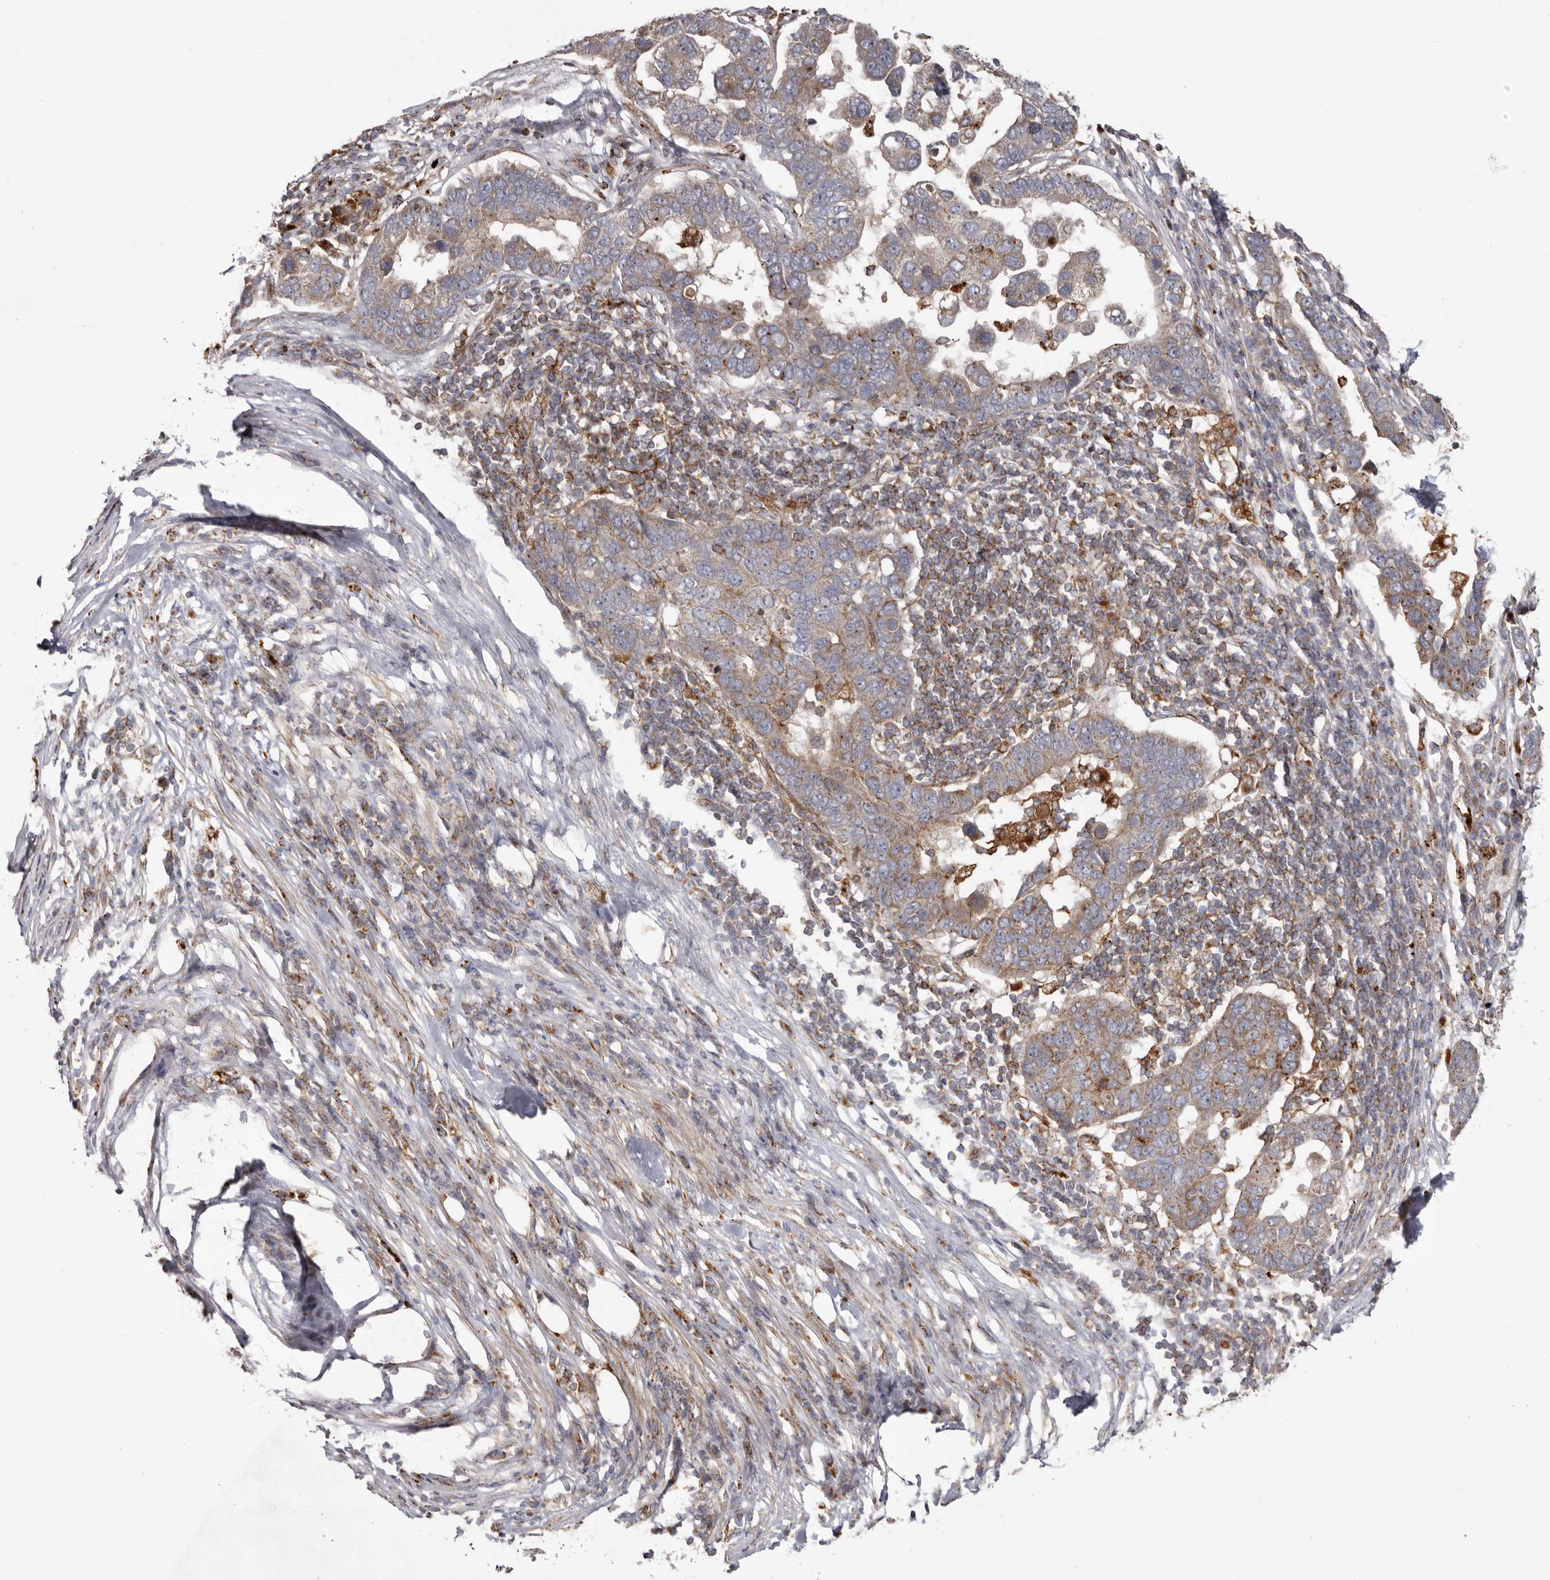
{"staining": {"intensity": "weak", "quantity": ">75%", "location": "cytoplasmic/membranous"}, "tissue": "pancreatic cancer", "cell_type": "Tumor cells", "image_type": "cancer", "snomed": [{"axis": "morphology", "description": "Adenocarcinoma, NOS"}, {"axis": "topography", "description": "Pancreas"}], "caption": "Tumor cells demonstrate low levels of weak cytoplasmic/membranous positivity in approximately >75% of cells in adenocarcinoma (pancreatic). The protein of interest is shown in brown color, while the nuclei are stained blue.", "gene": "NUP43", "patient": {"sex": "female", "age": 61}}